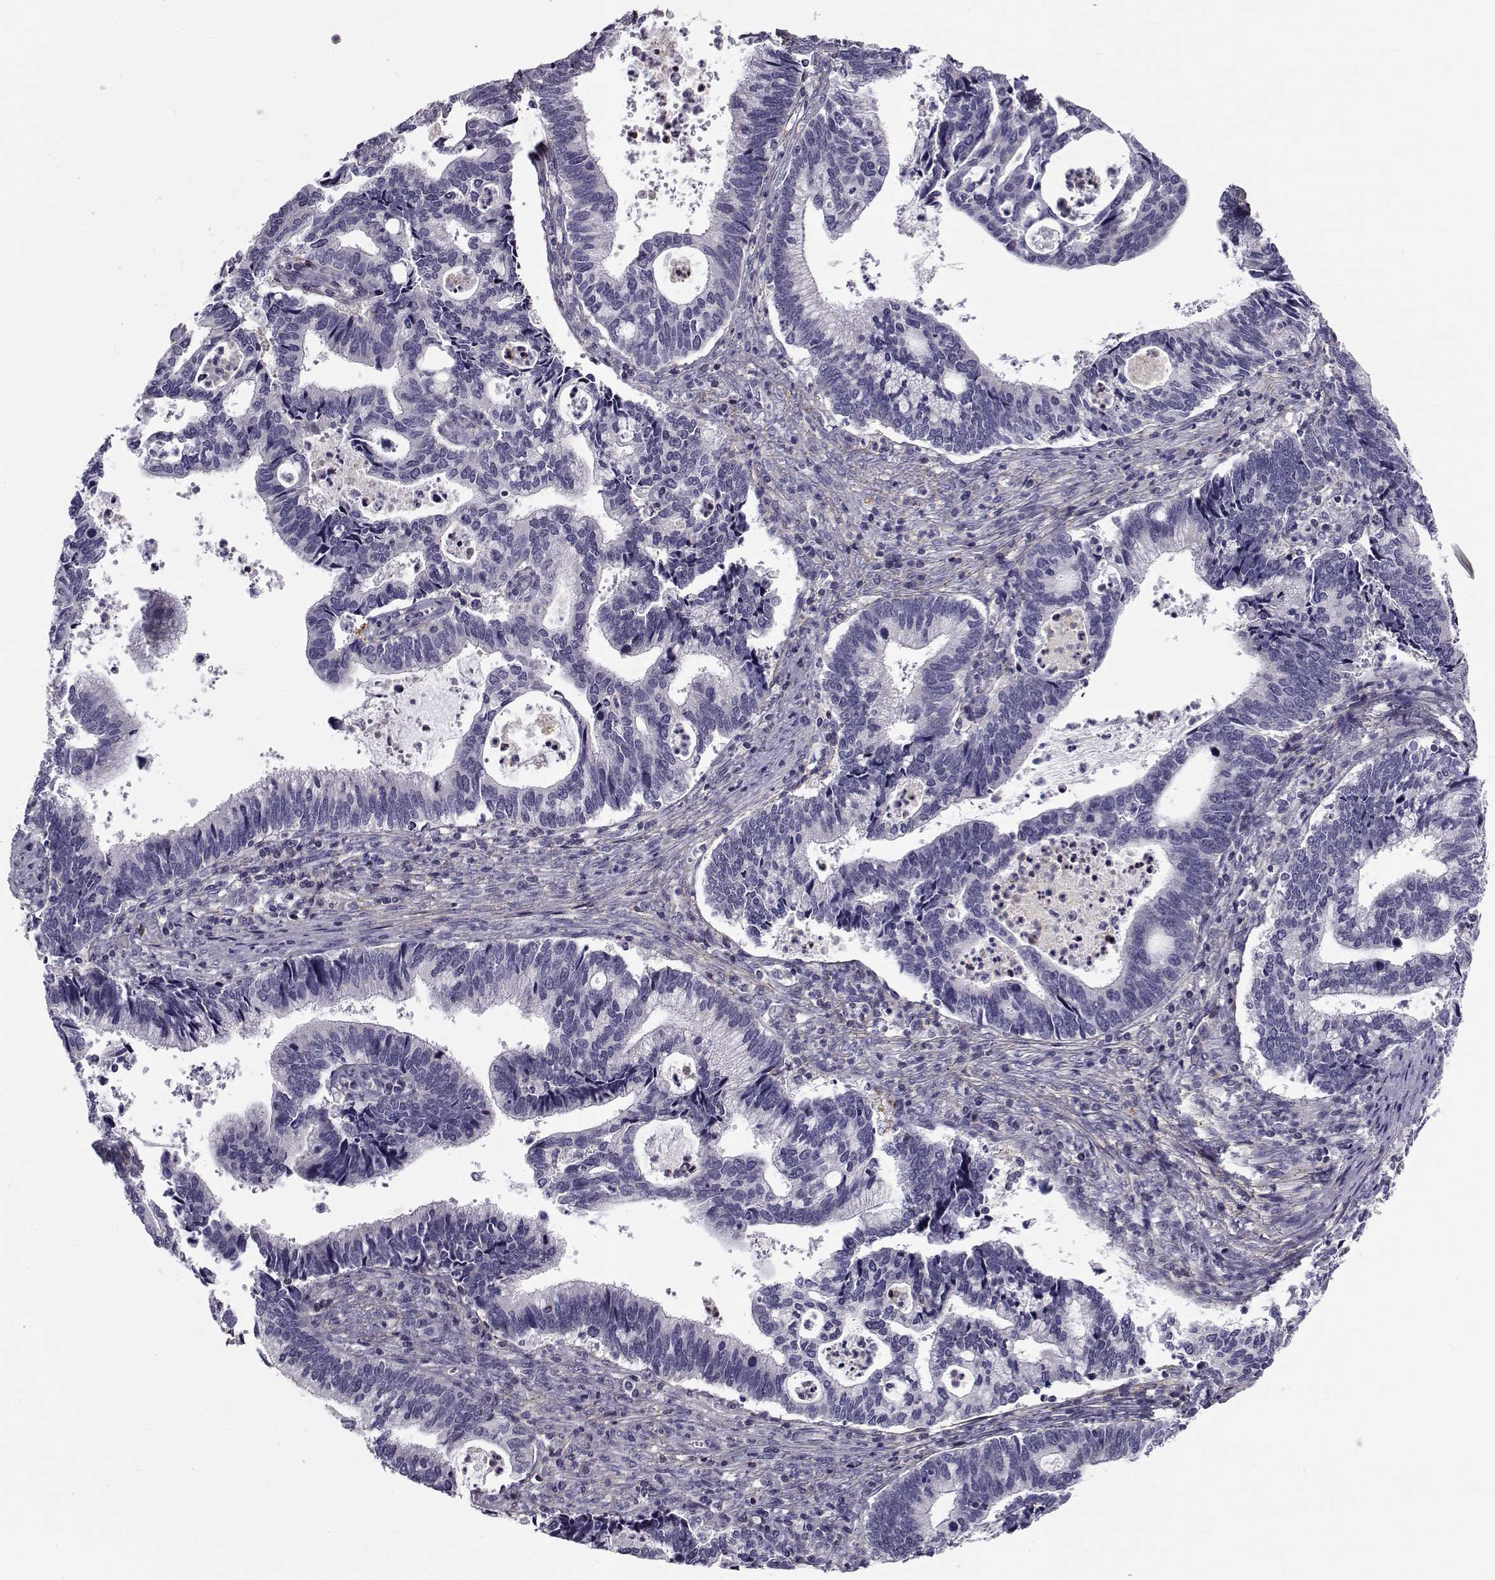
{"staining": {"intensity": "negative", "quantity": "none", "location": "none"}, "tissue": "cervical cancer", "cell_type": "Tumor cells", "image_type": "cancer", "snomed": [{"axis": "morphology", "description": "Adenocarcinoma, NOS"}, {"axis": "topography", "description": "Cervix"}], "caption": "Tumor cells show no significant protein staining in cervical cancer (adenocarcinoma). (DAB immunohistochemistry visualized using brightfield microscopy, high magnification).", "gene": "LRRC27", "patient": {"sex": "female", "age": 42}}